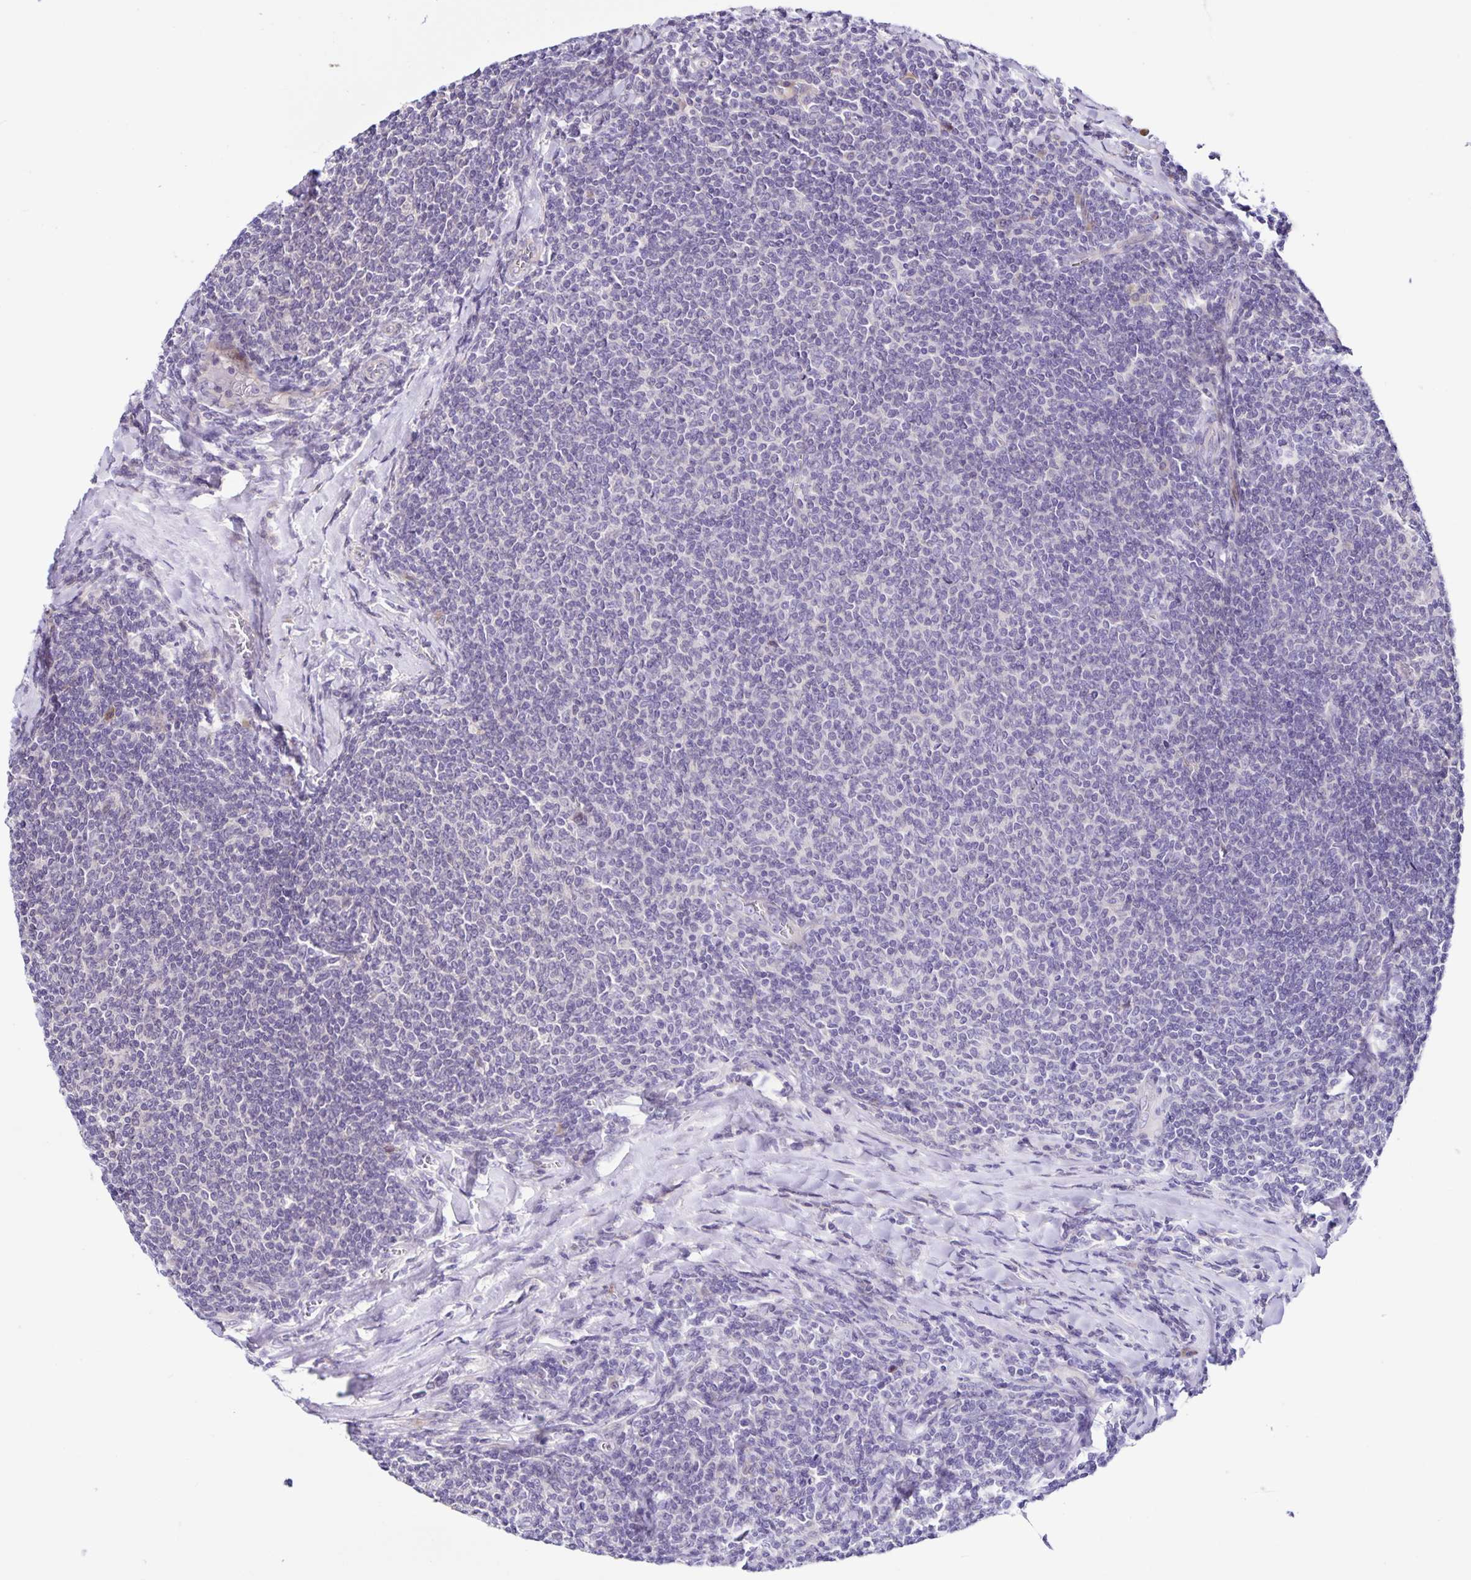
{"staining": {"intensity": "negative", "quantity": "none", "location": "none"}, "tissue": "lymphoma", "cell_type": "Tumor cells", "image_type": "cancer", "snomed": [{"axis": "morphology", "description": "Malignant lymphoma, non-Hodgkin's type, Low grade"}, {"axis": "topography", "description": "Lymph node"}], "caption": "DAB immunohistochemical staining of low-grade malignant lymphoma, non-Hodgkin's type demonstrates no significant positivity in tumor cells.", "gene": "RNFT2", "patient": {"sex": "male", "age": 52}}